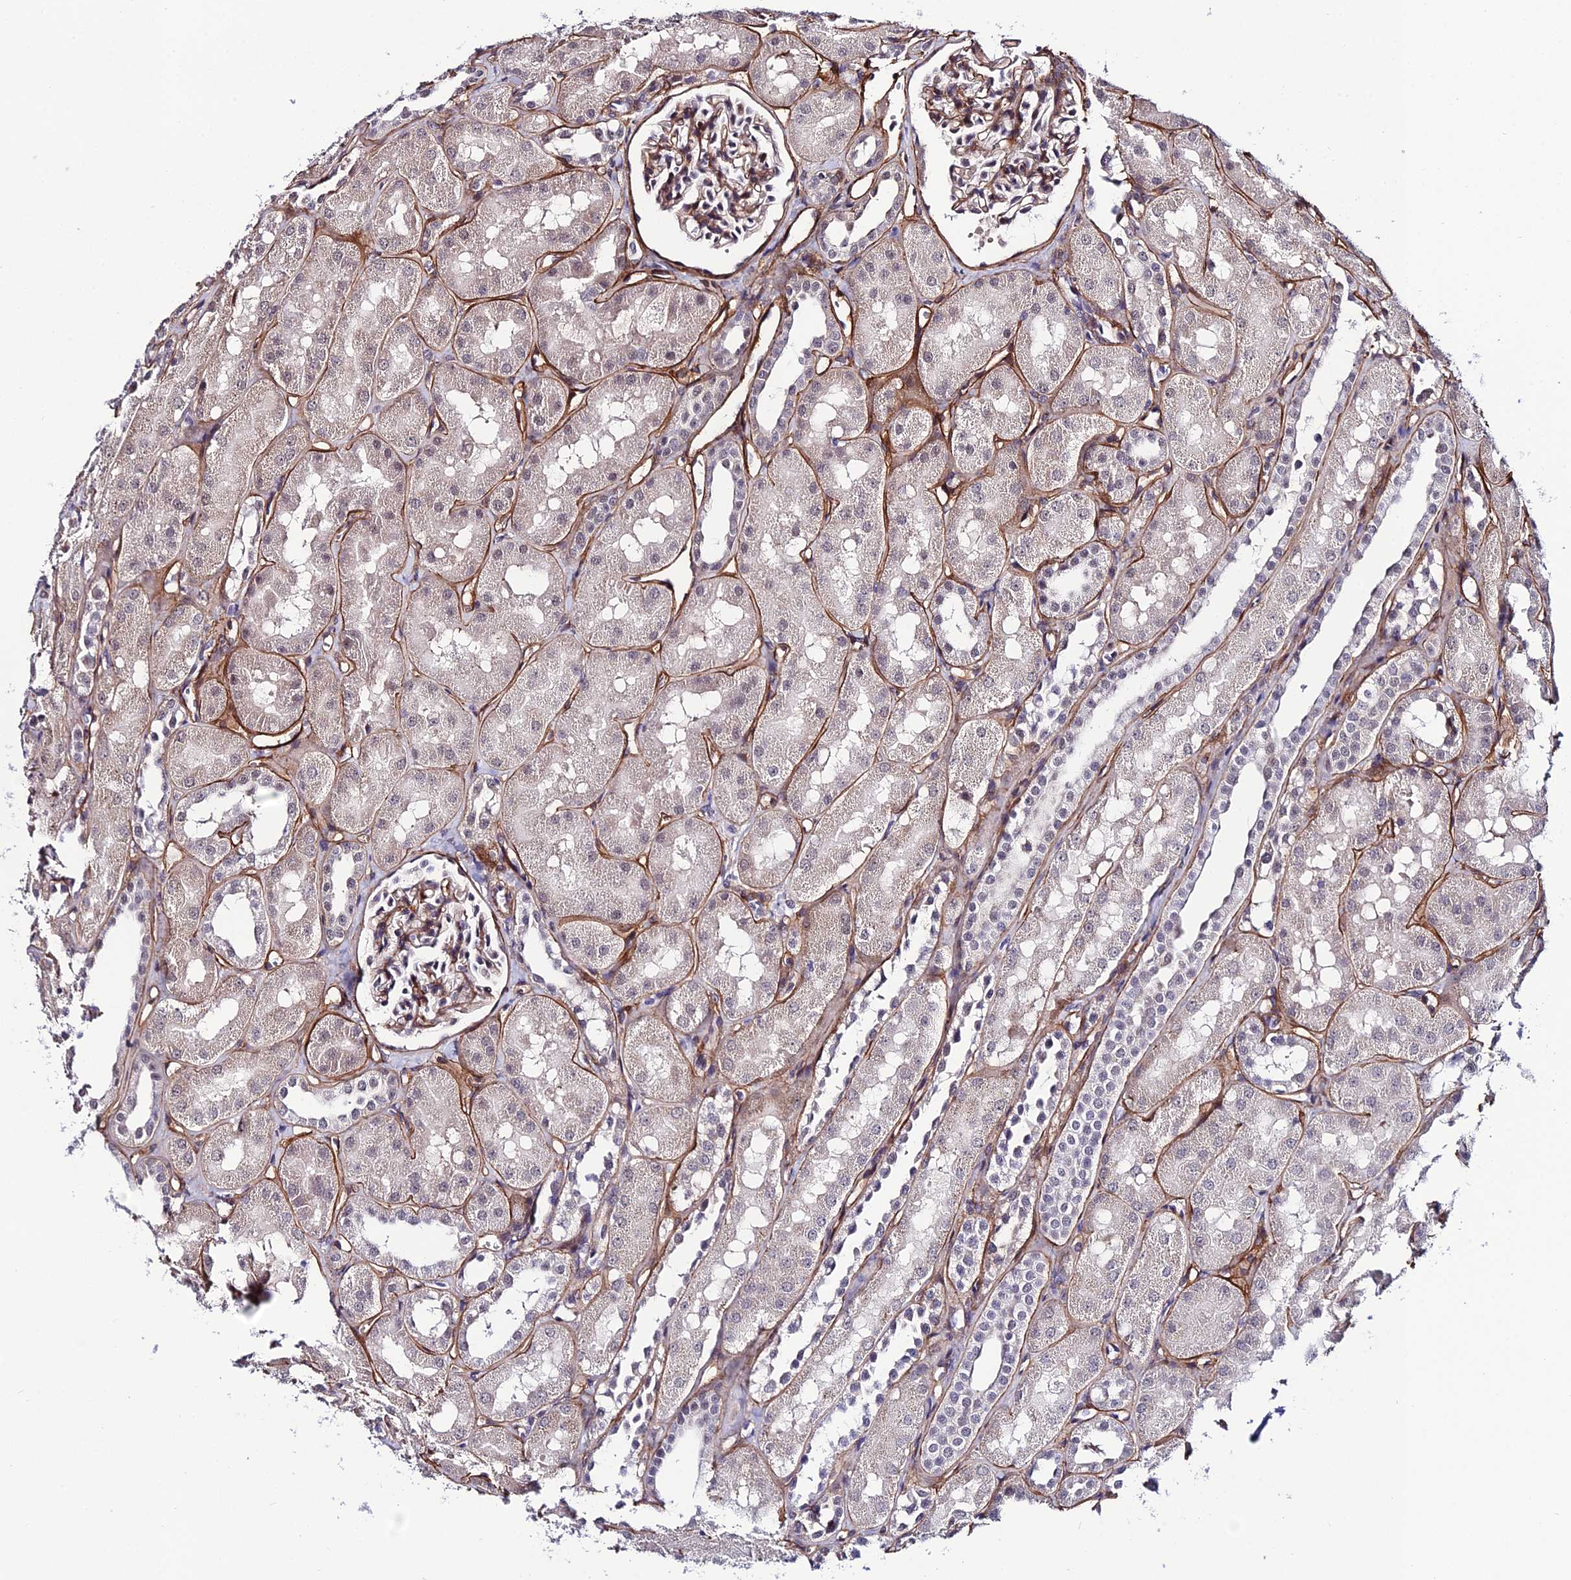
{"staining": {"intensity": "moderate", "quantity": "25%-75%", "location": "cytoplasmic/membranous"}, "tissue": "kidney", "cell_type": "Cells in glomeruli", "image_type": "normal", "snomed": [{"axis": "morphology", "description": "Normal tissue, NOS"}, {"axis": "topography", "description": "Kidney"}, {"axis": "topography", "description": "Urinary bladder"}], "caption": "Cells in glomeruli exhibit medium levels of moderate cytoplasmic/membranous staining in approximately 25%-75% of cells in normal human kidney.", "gene": "SYT15B", "patient": {"sex": "male", "age": 16}}